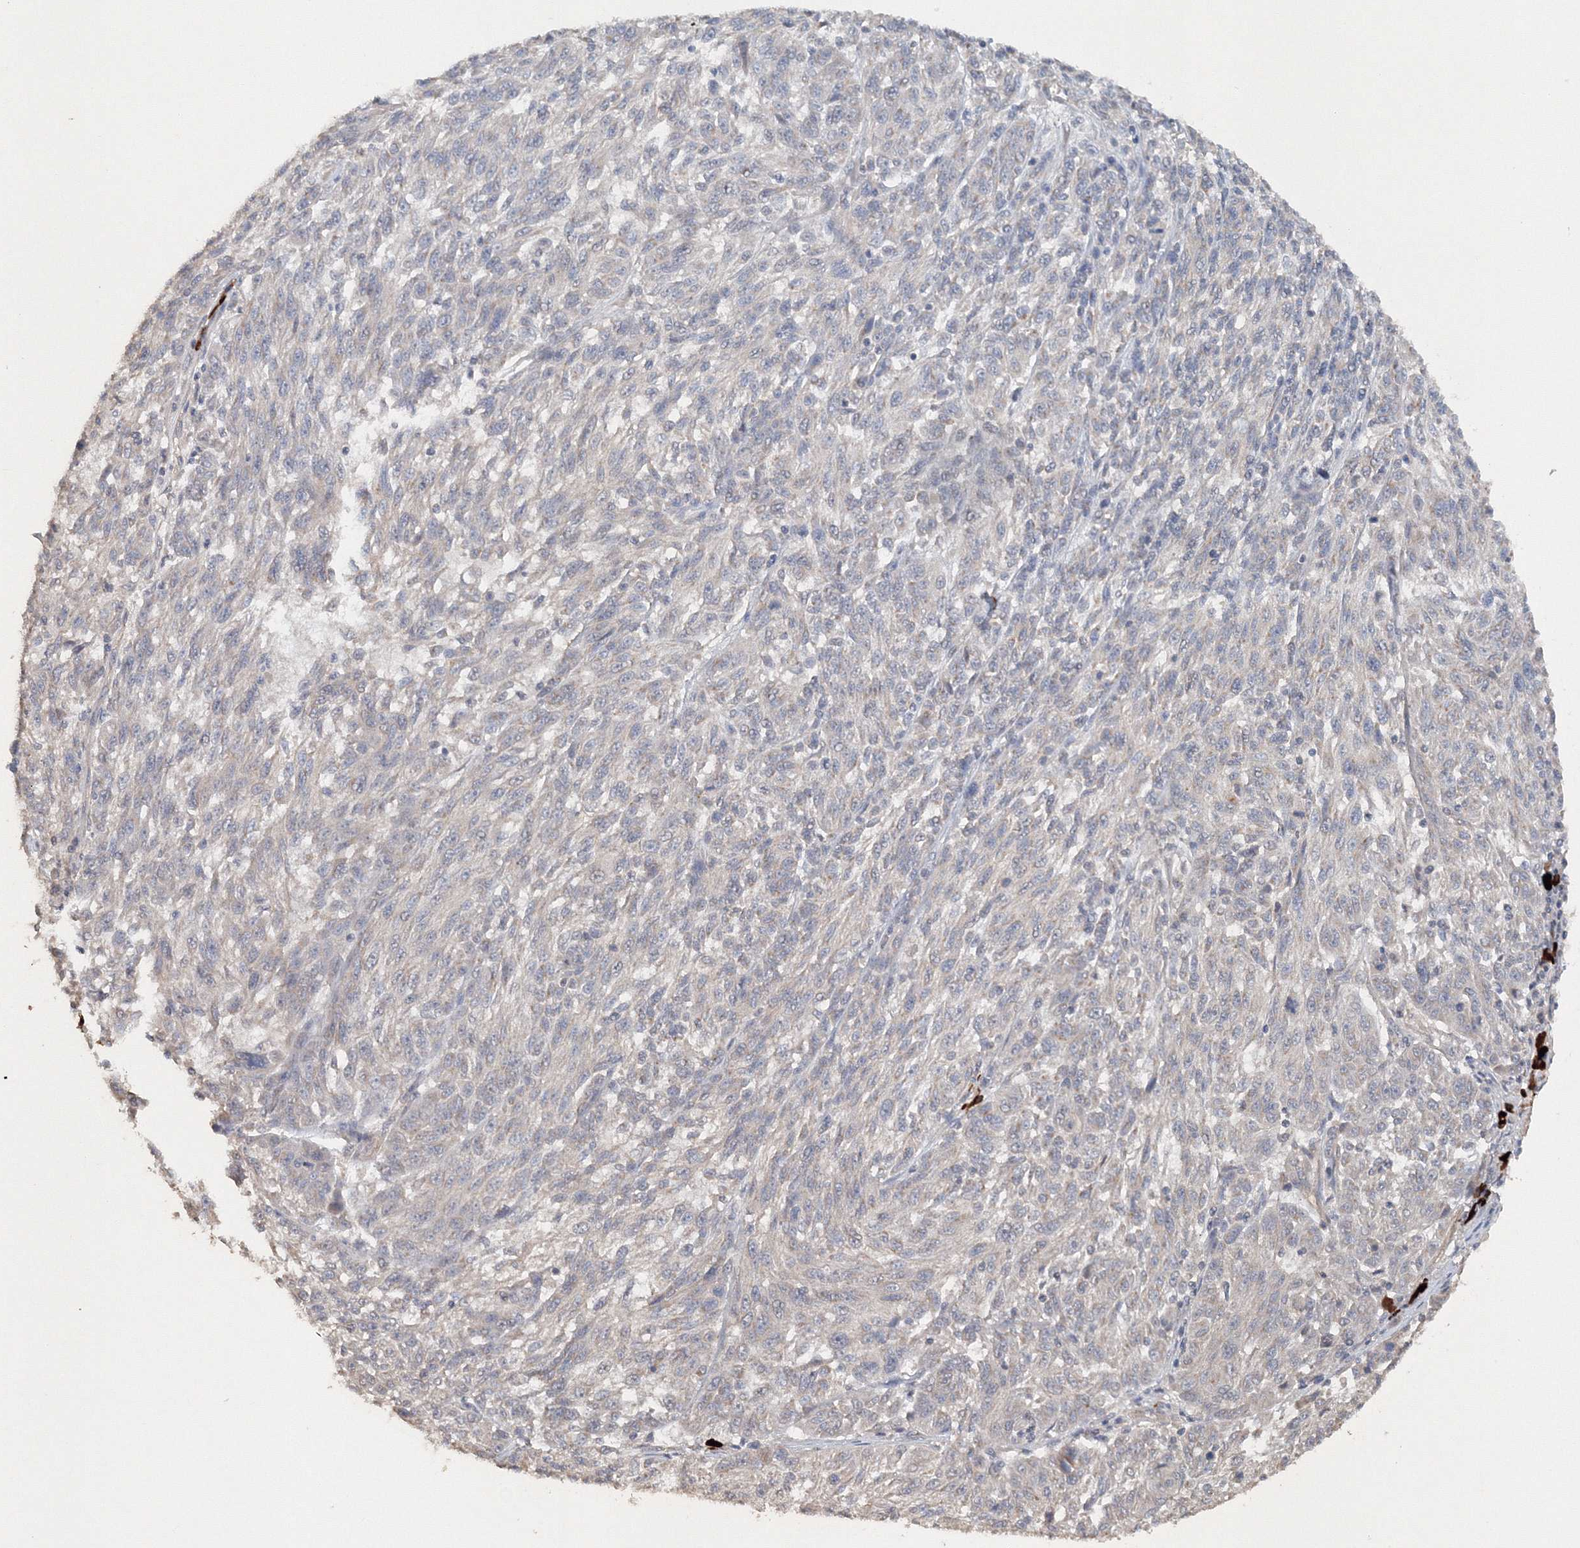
{"staining": {"intensity": "negative", "quantity": "none", "location": "none"}, "tissue": "melanoma", "cell_type": "Tumor cells", "image_type": "cancer", "snomed": [{"axis": "morphology", "description": "Malignant melanoma, NOS"}, {"axis": "topography", "description": "Skin"}], "caption": "Tumor cells are negative for protein expression in human melanoma. (DAB (3,3'-diaminobenzidine) immunohistochemistry, high magnification).", "gene": "NALF2", "patient": {"sex": "male", "age": 53}}